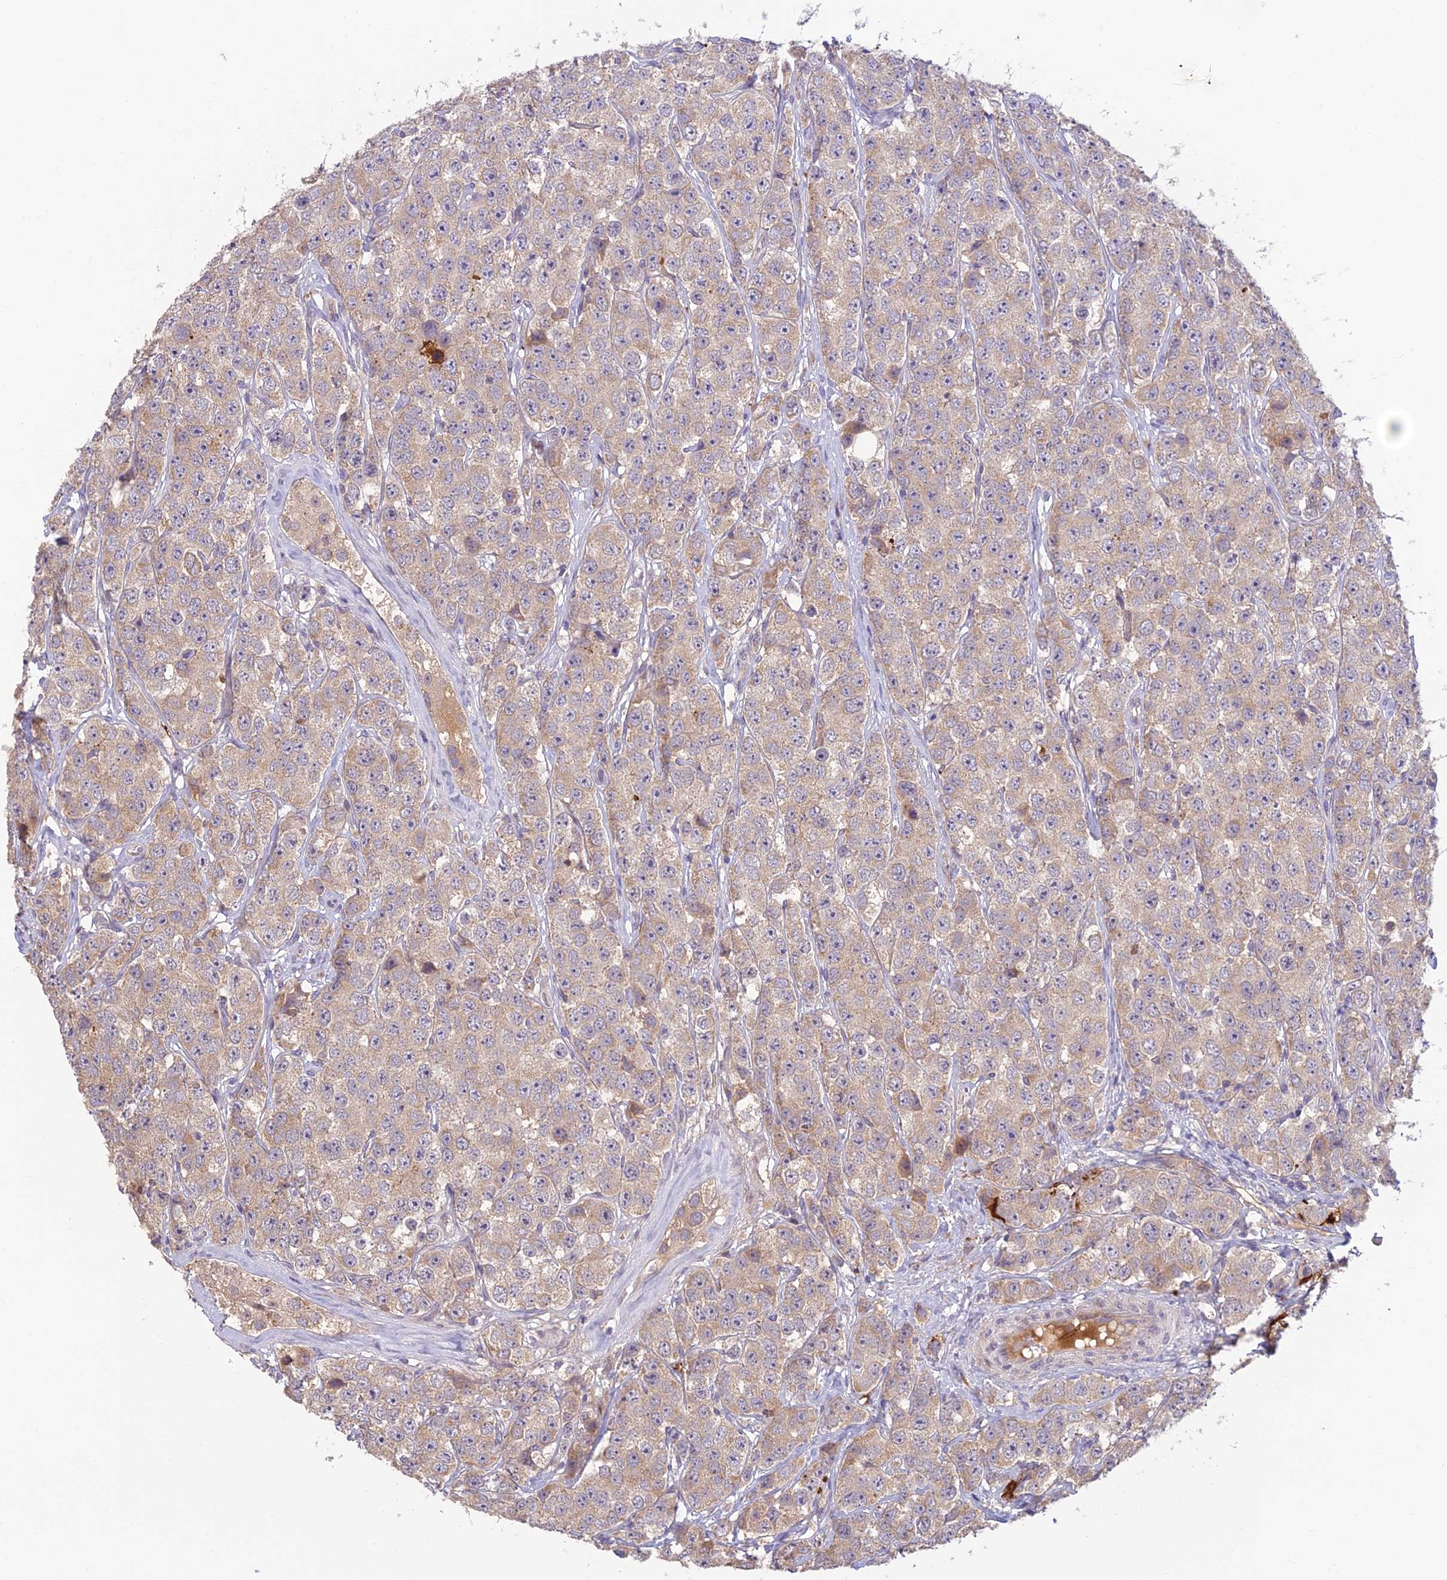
{"staining": {"intensity": "weak", "quantity": ">75%", "location": "cytoplasmic/membranous"}, "tissue": "testis cancer", "cell_type": "Tumor cells", "image_type": "cancer", "snomed": [{"axis": "morphology", "description": "Seminoma, NOS"}, {"axis": "topography", "description": "Testis"}], "caption": "Protein staining of testis cancer (seminoma) tissue exhibits weak cytoplasmic/membranous positivity in approximately >75% of tumor cells.", "gene": "ASPDH", "patient": {"sex": "male", "age": 28}}